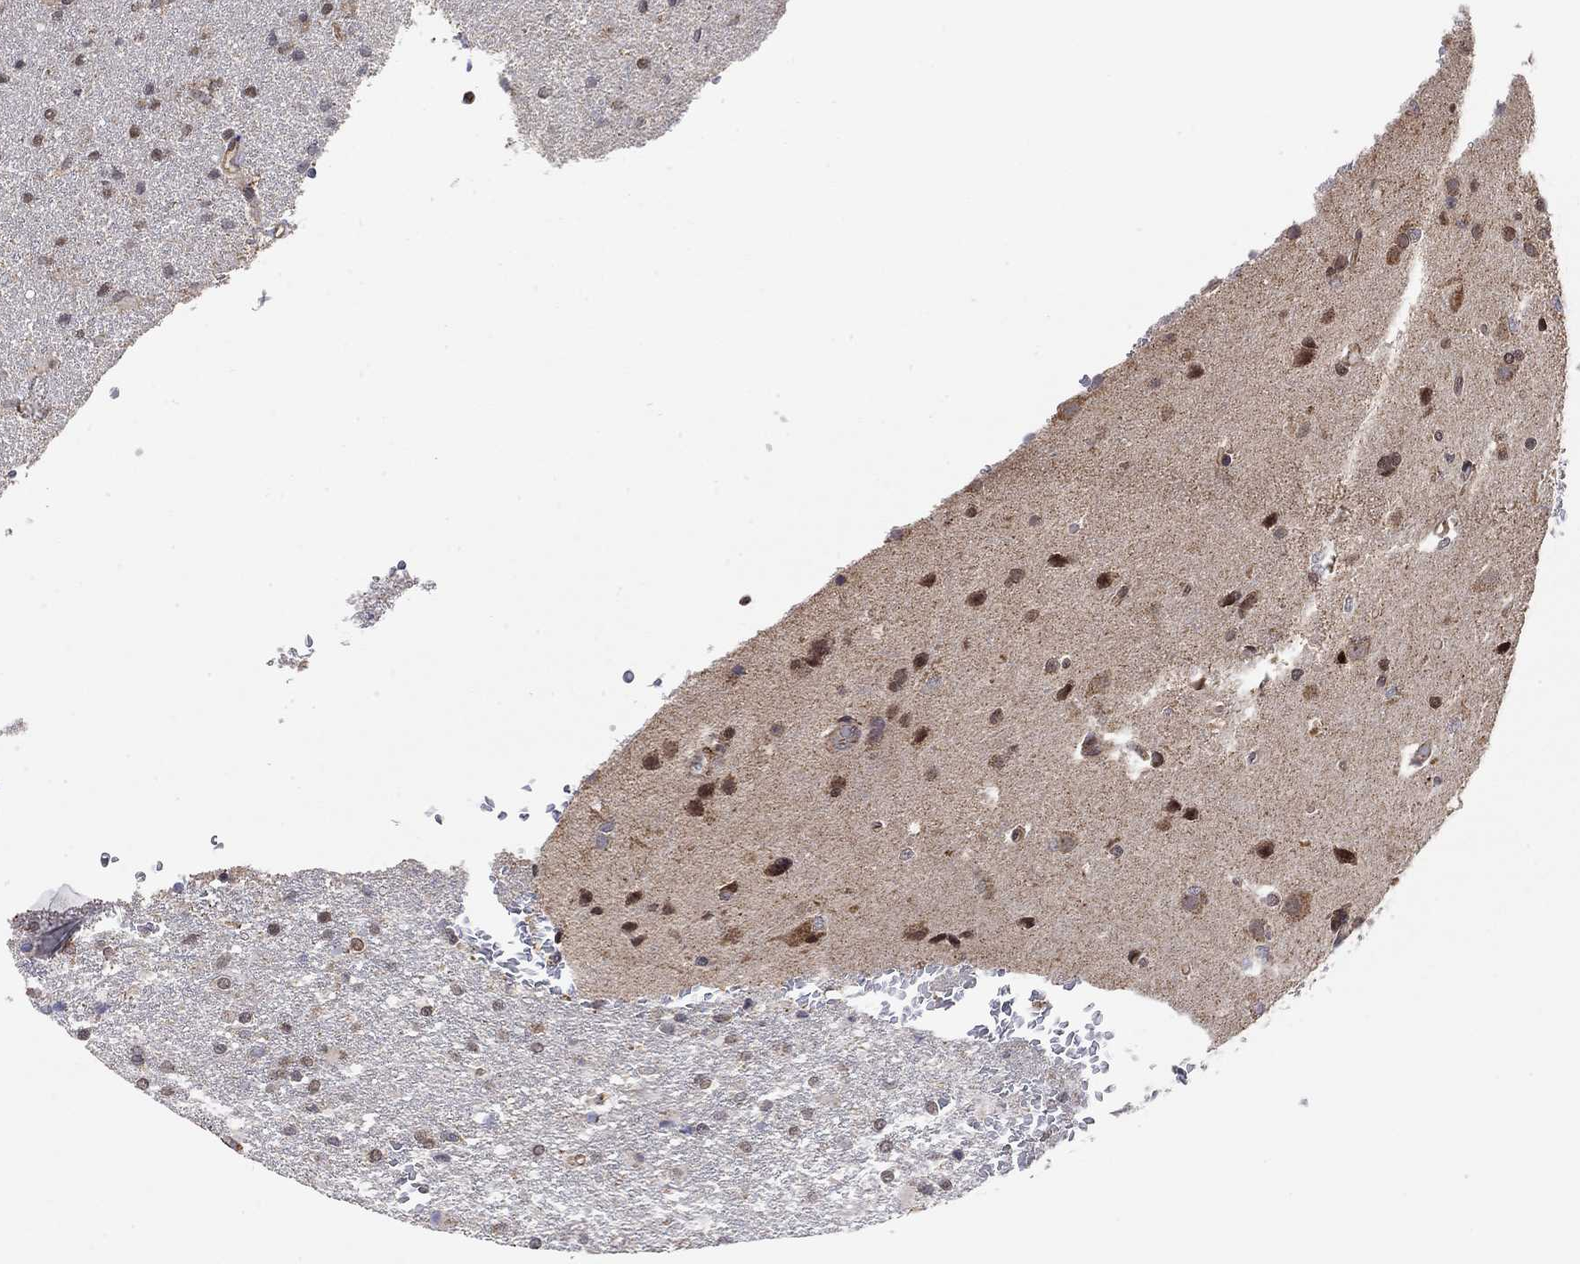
{"staining": {"intensity": "moderate", "quantity": ">75%", "location": "nuclear"}, "tissue": "glioma", "cell_type": "Tumor cells", "image_type": "cancer", "snomed": [{"axis": "morphology", "description": "Glioma, malignant, High grade"}, {"axis": "topography", "description": "Brain"}], "caption": "A micrograph showing moderate nuclear positivity in approximately >75% of tumor cells in malignant glioma (high-grade), as visualized by brown immunohistochemical staining.", "gene": "TDP1", "patient": {"sex": "male", "age": 68}}